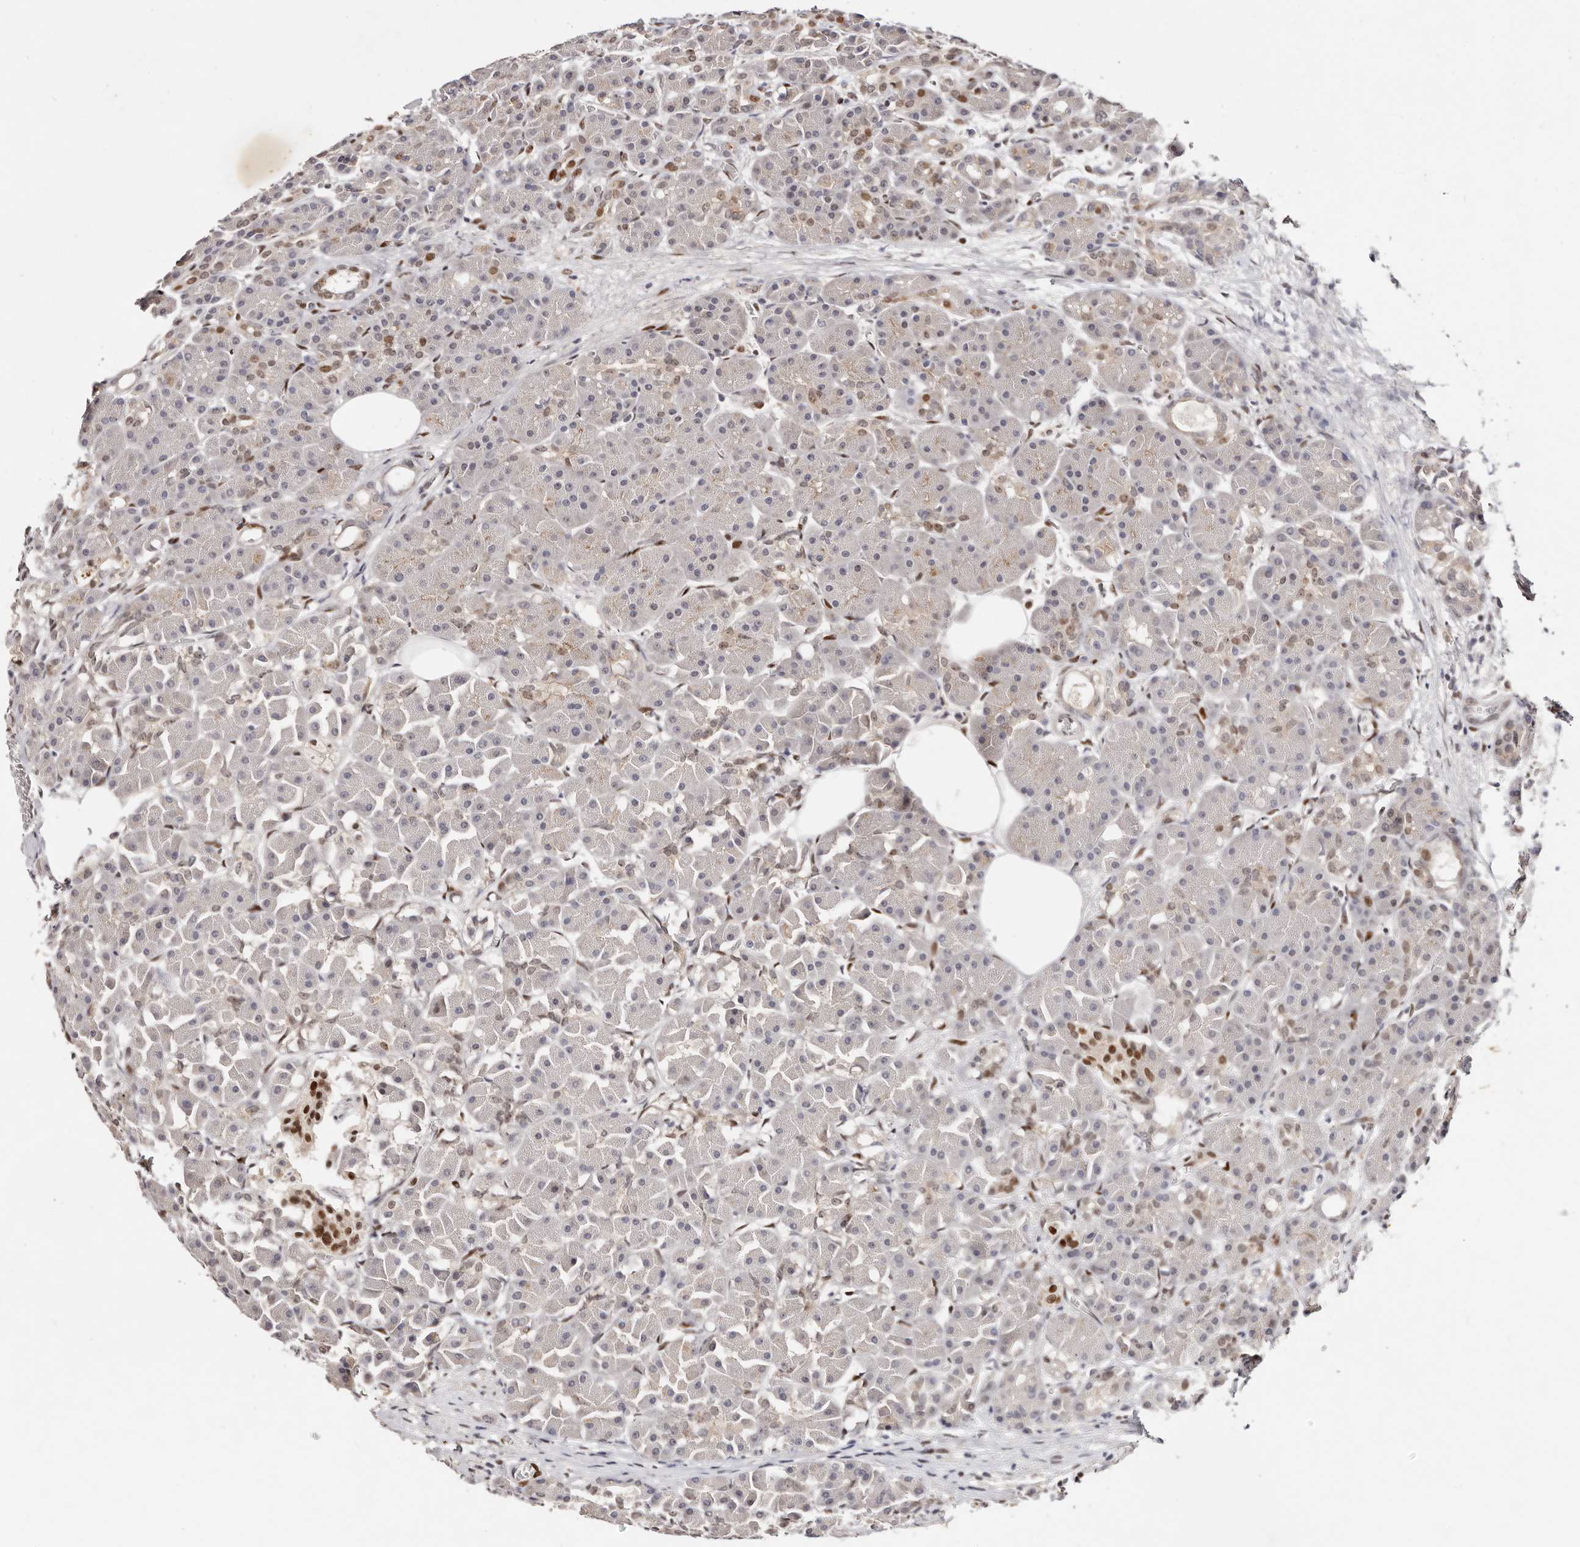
{"staining": {"intensity": "weak", "quantity": "<25%", "location": "cytoplasmic/membranous"}, "tissue": "pancreas", "cell_type": "Exocrine glandular cells", "image_type": "normal", "snomed": [{"axis": "morphology", "description": "Normal tissue, NOS"}, {"axis": "topography", "description": "Pancreas"}], "caption": "This is a micrograph of IHC staining of normal pancreas, which shows no staining in exocrine glandular cells.", "gene": "IQGAP3", "patient": {"sex": "male", "age": 63}}